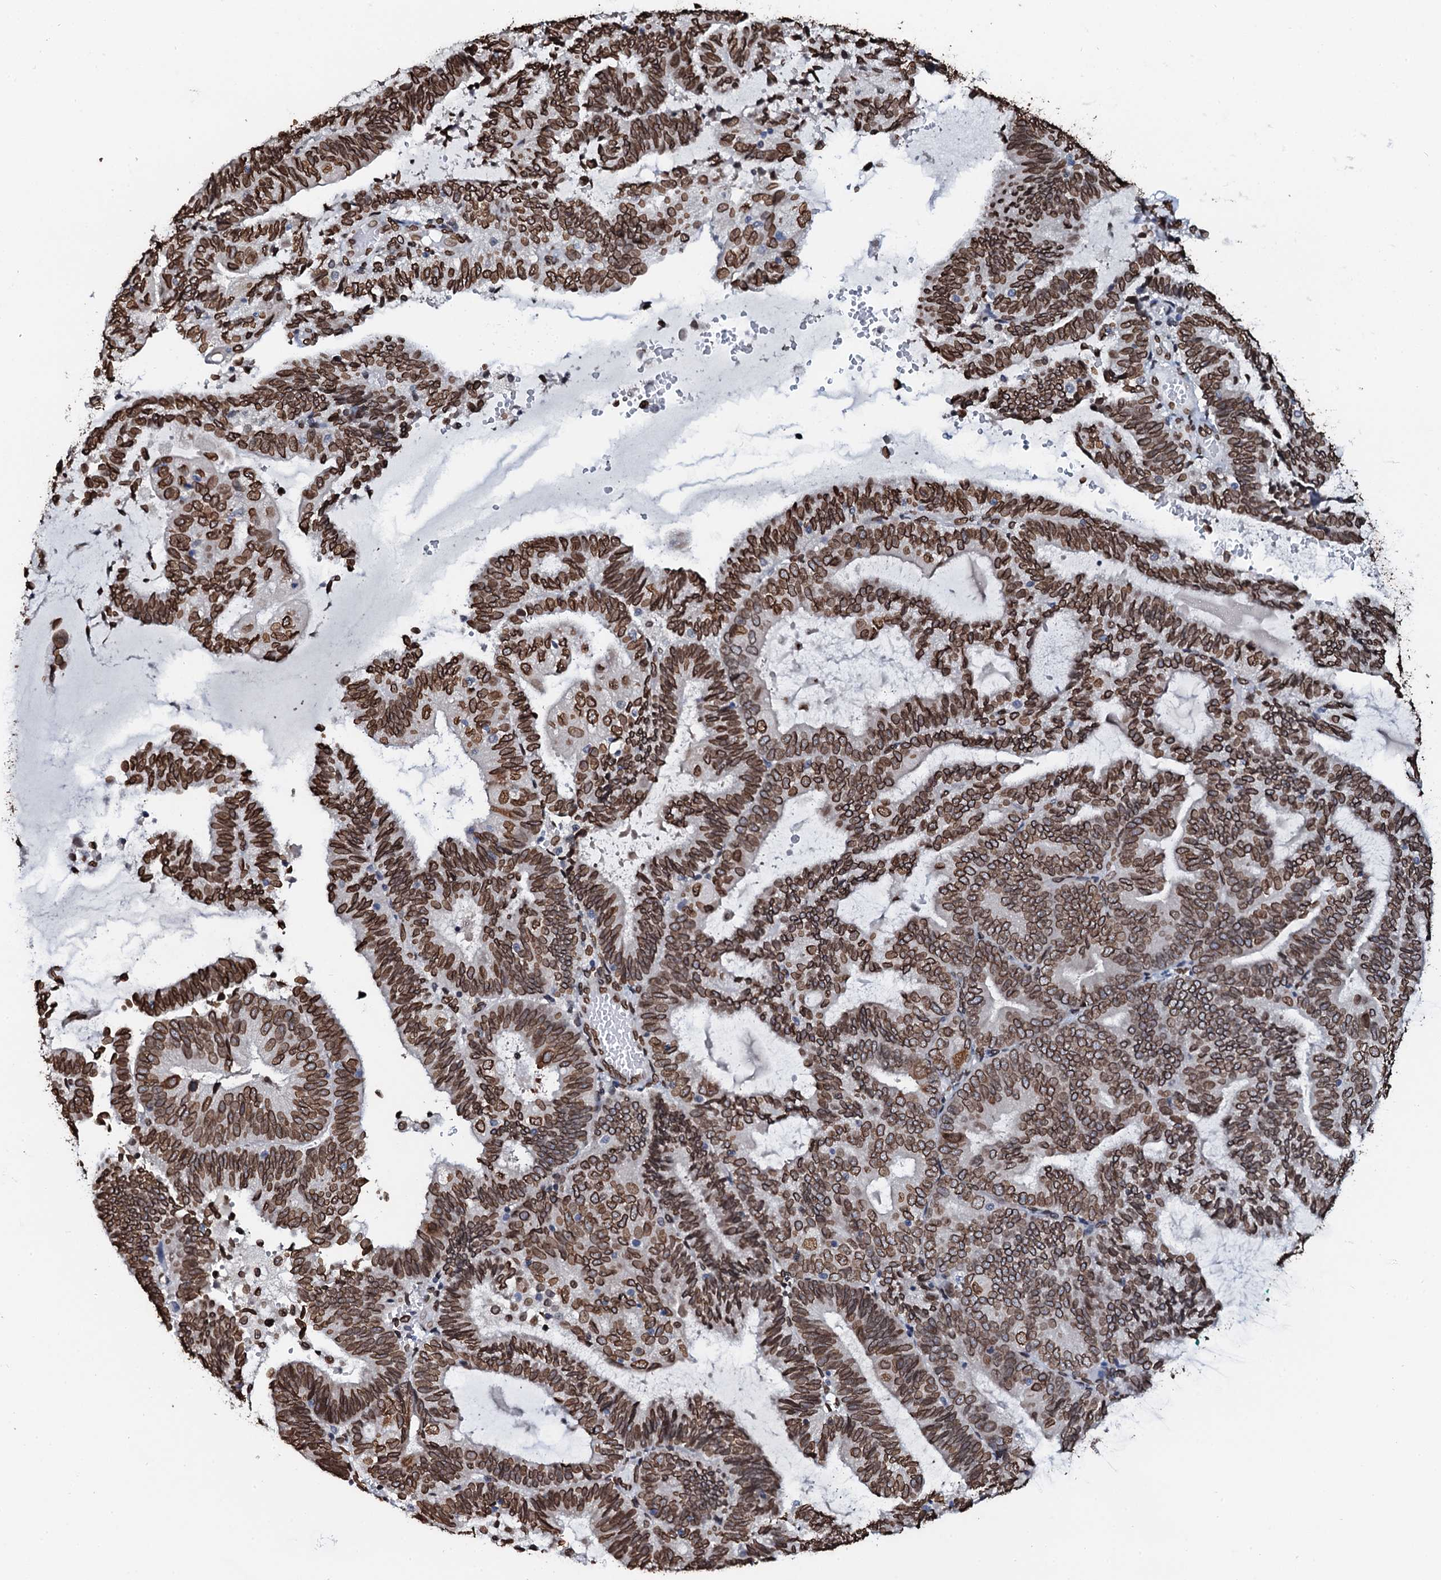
{"staining": {"intensity": "strong", "quantity": ">75%", "location": "cytoplasmic/membranous,nuclear"}, "tissue": "endometrial cancer", "cell_type": "Tumor cells", "image_type": "cancer", "snomed": [{"axis": "morphology", "description": "Adenocarcinoma, NOS"}, {"axis": "topography", "description": "Endometrium"}], "caption": "Strong cytoplasmic/membranous and nuclear protein staining is identified in about >75% of tumor cells in endometrial cancer (adenocarcinoma). The staining was performed using DAB (3,3'-diaminobenzidine), with brown indicating positive protein expression. Nuclei are stained blue with hematoxylin.", "gene": "KATNAL2", "patient": {"sex": "female", "age": 81}}